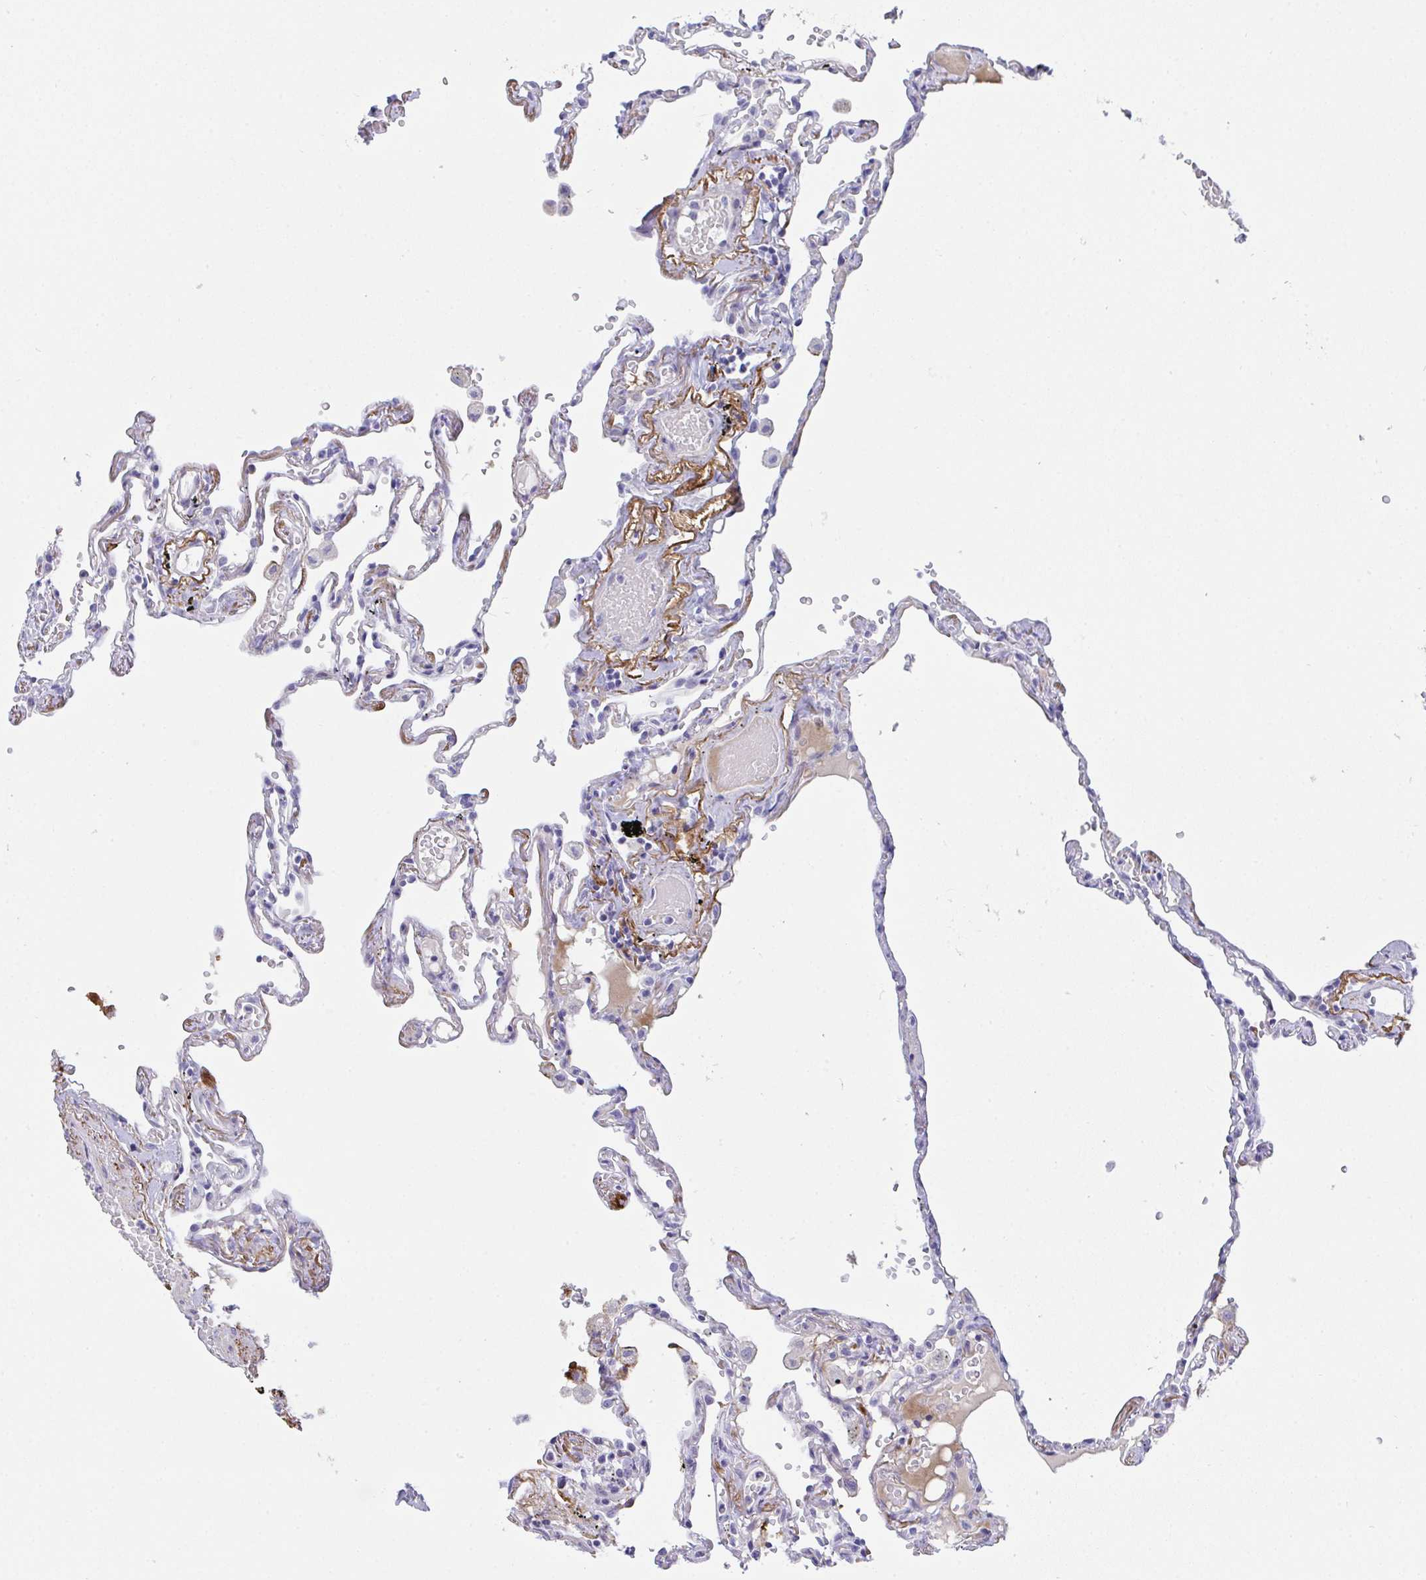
{"staining": {"intensity": "negative", "quantity": "none", "location": "none"}, "tissue": "lung", "cell_type": "Alveolar cells", "image_type": "normal", "snomed": [{"axis": "morphology", "description": "Normal tissue, NOS"}, {"axis": "topography", "description": "Lung"}], "caption": "Alveolar cells show no significant protein staining in benign lung.", "gene": "KMT2E", "patient": {"sex": "female", "age": 67}}